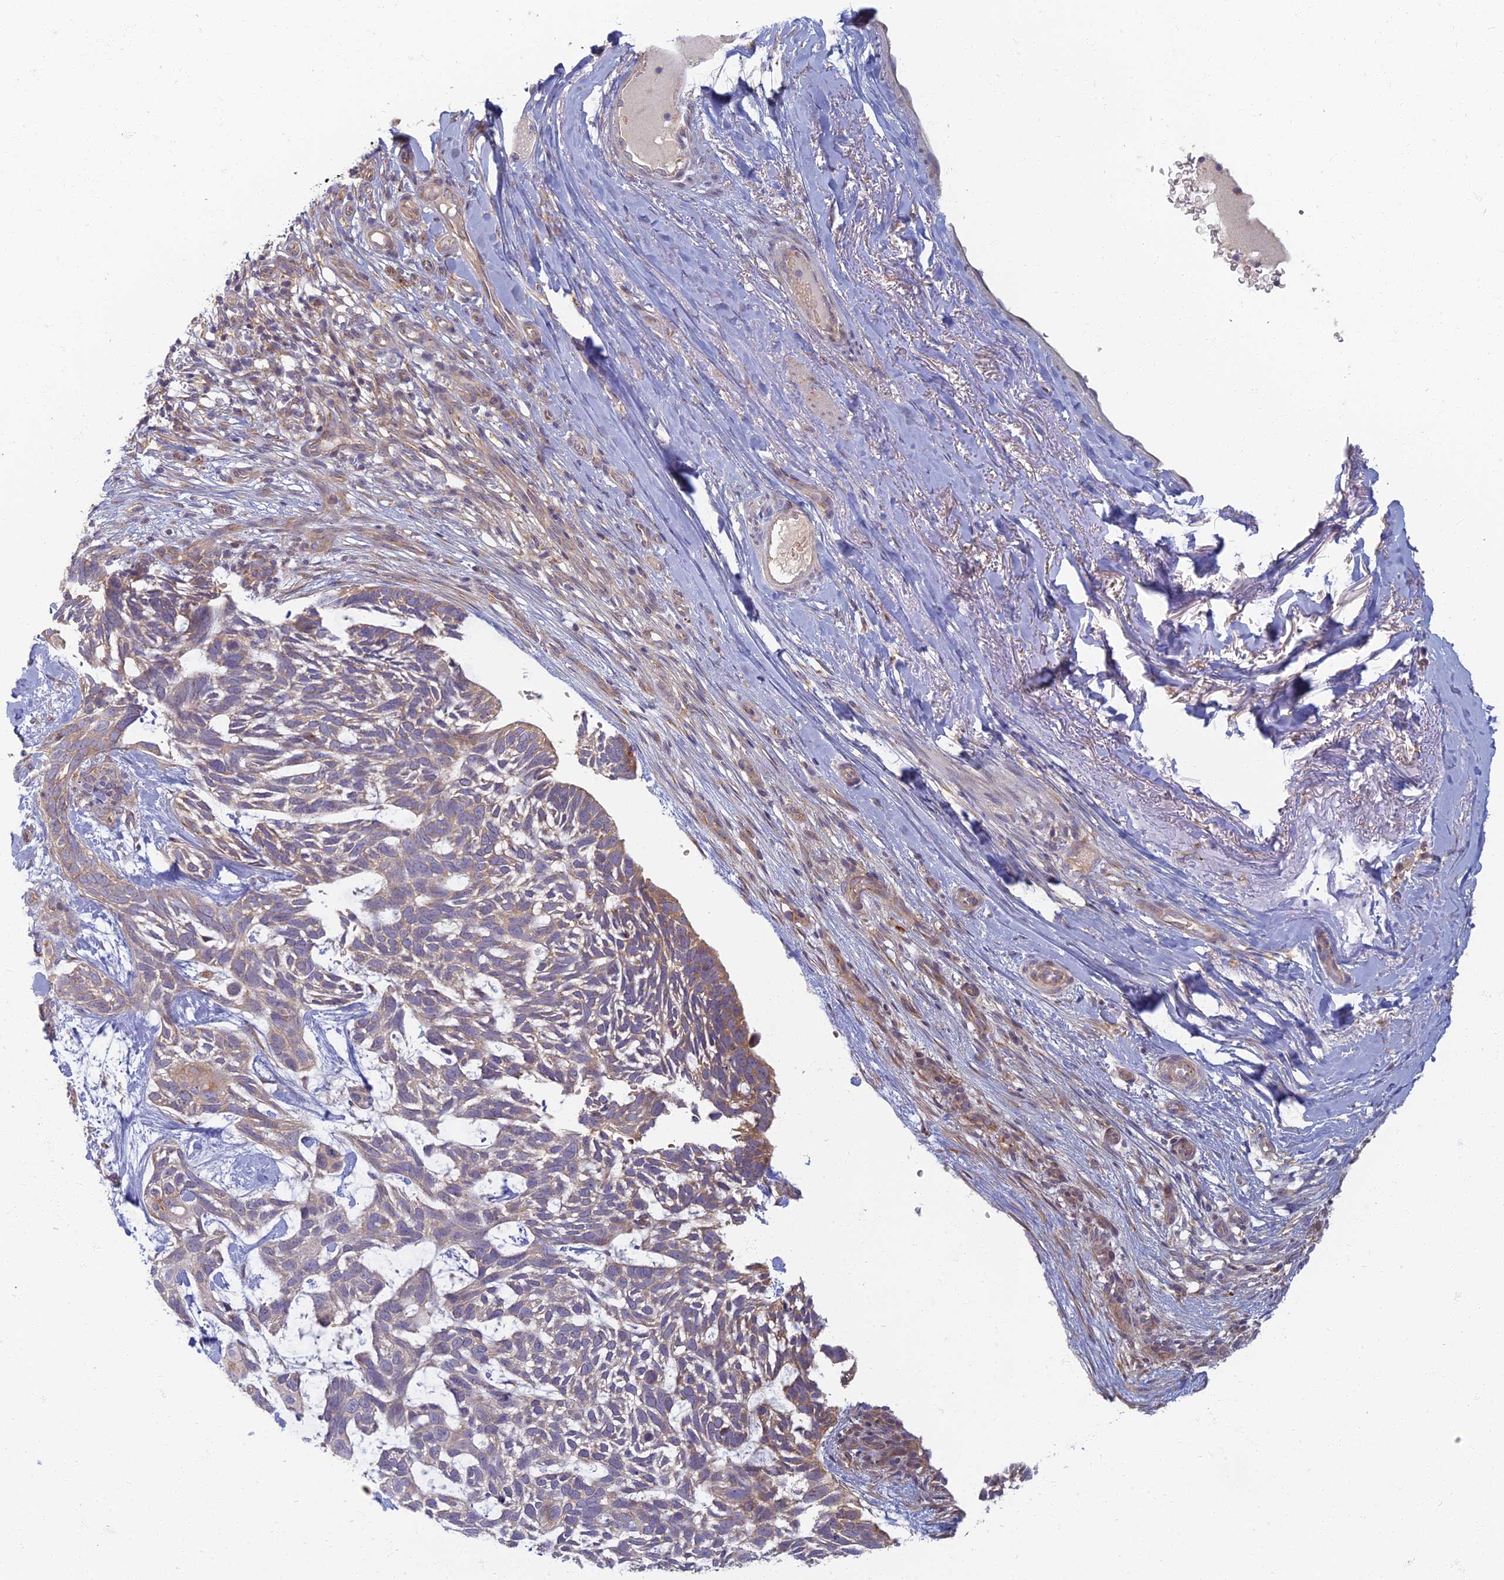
{"staining": {"intensity": "moderate", "quantity": "<25%", "location": "cytoplasmic/membranous"}, "tissue": "skin cancer", "cell_type": "Tumor cells", "image_type": "cancer", "snomed": [{"axis": "morphology", "description": "Basal cell carcinoma"}, {"axis": "topography", "description": "Skin"}], "caption": "Immunohistochemistry (IHC) (DAB) staining of skin cancer (basal cell carcinoma) demonstrates moderate cytoplasmic/membranous protein expression in approximately <25% of tumor cells.", "gene": "PROX2", "patient": {"sex": "male", "age": 88}}